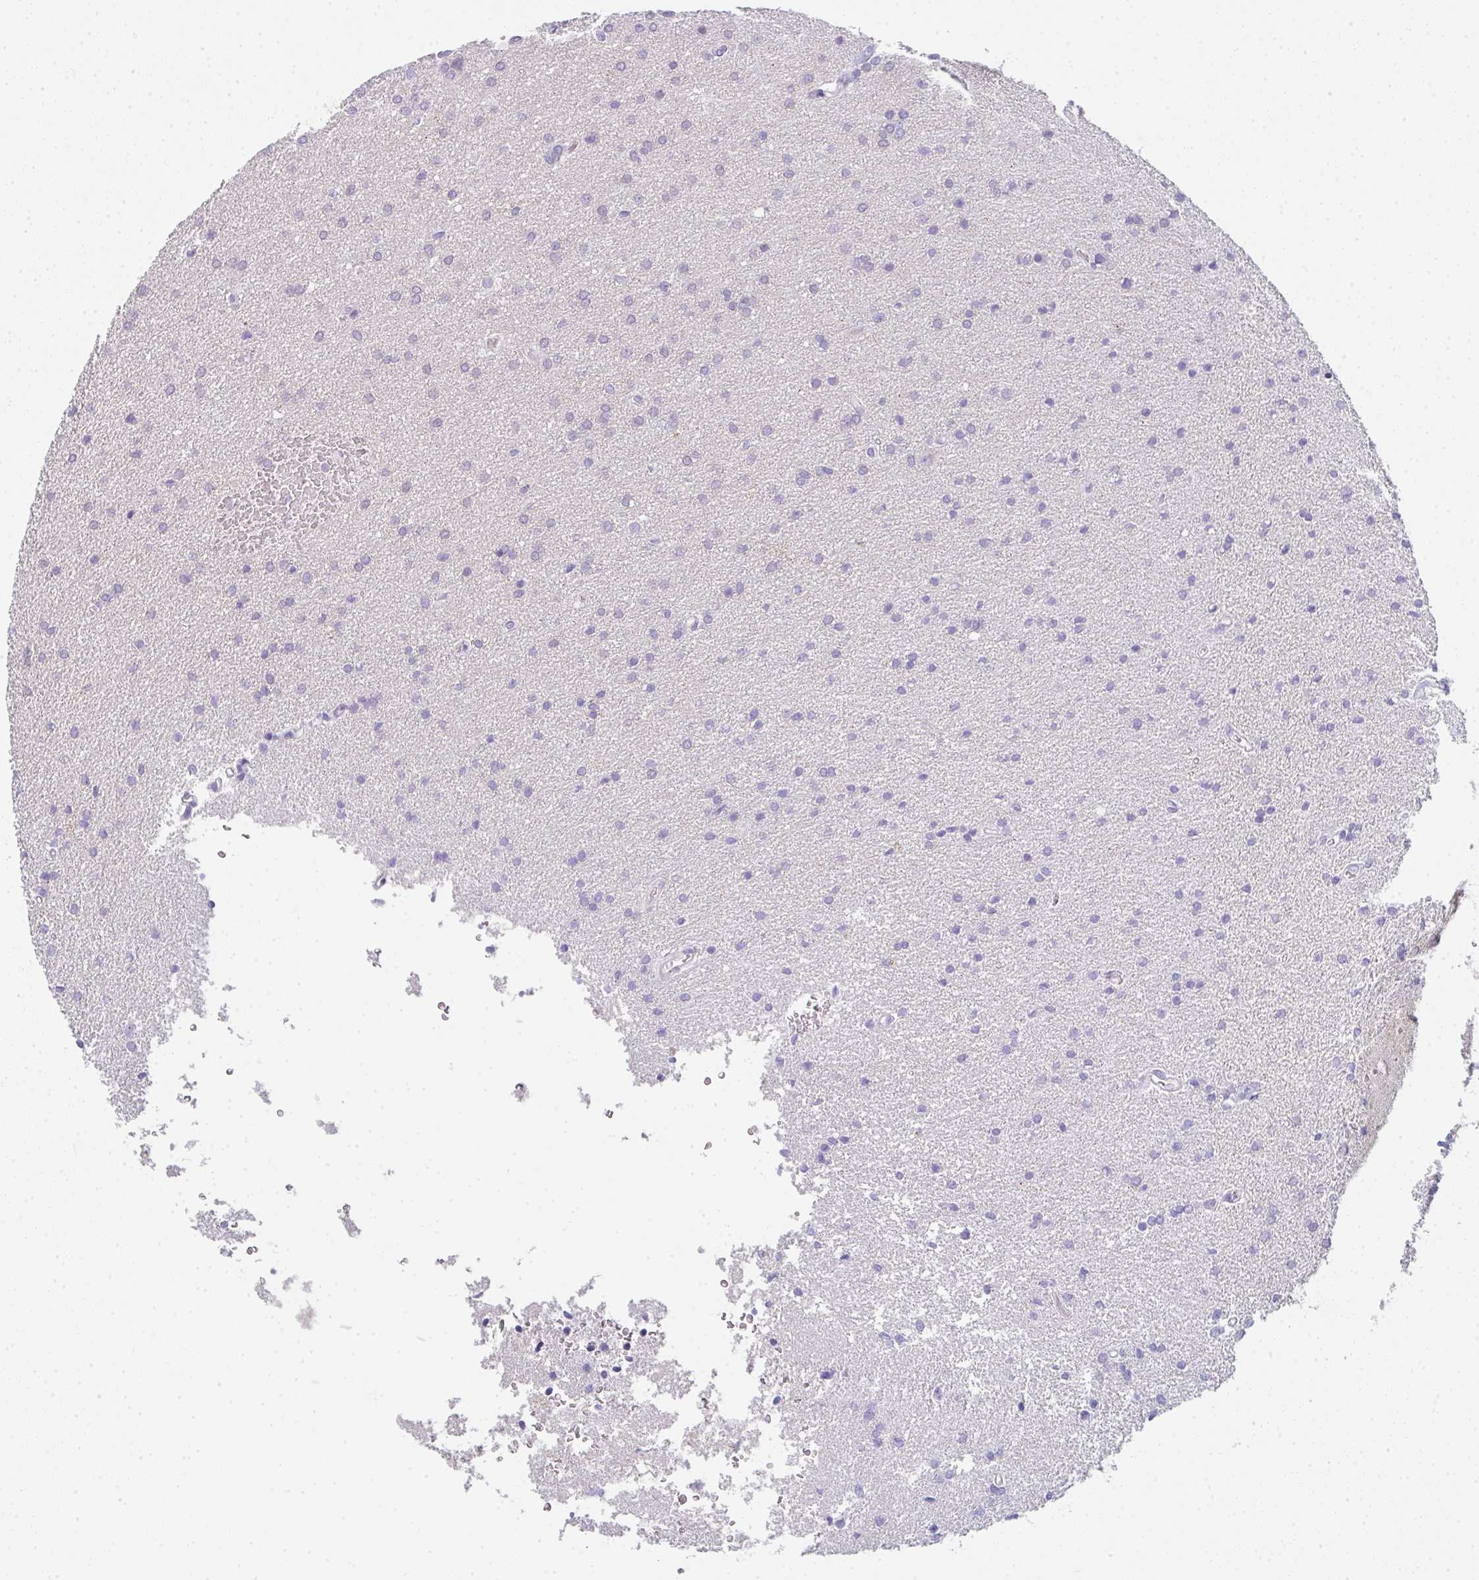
{"staining": {"intensity": "negative", "quantity": "none", "location": "none"}, "tissue": "glioma", "cell_type": "Tumor cells", "image_type": "cancer", "snomed": [{"axis": "morphology", "description": "Glioma, malignant, Low grade"}, {"axis": "topography", "description": "Brain"}], "caption": "A histopathology image of malignant glioma (low-grade) stained for a protein shows no brown staining in tumor cells.", "gene": "CACNA1S", "patient": {"sex": "female", "age": 34}}